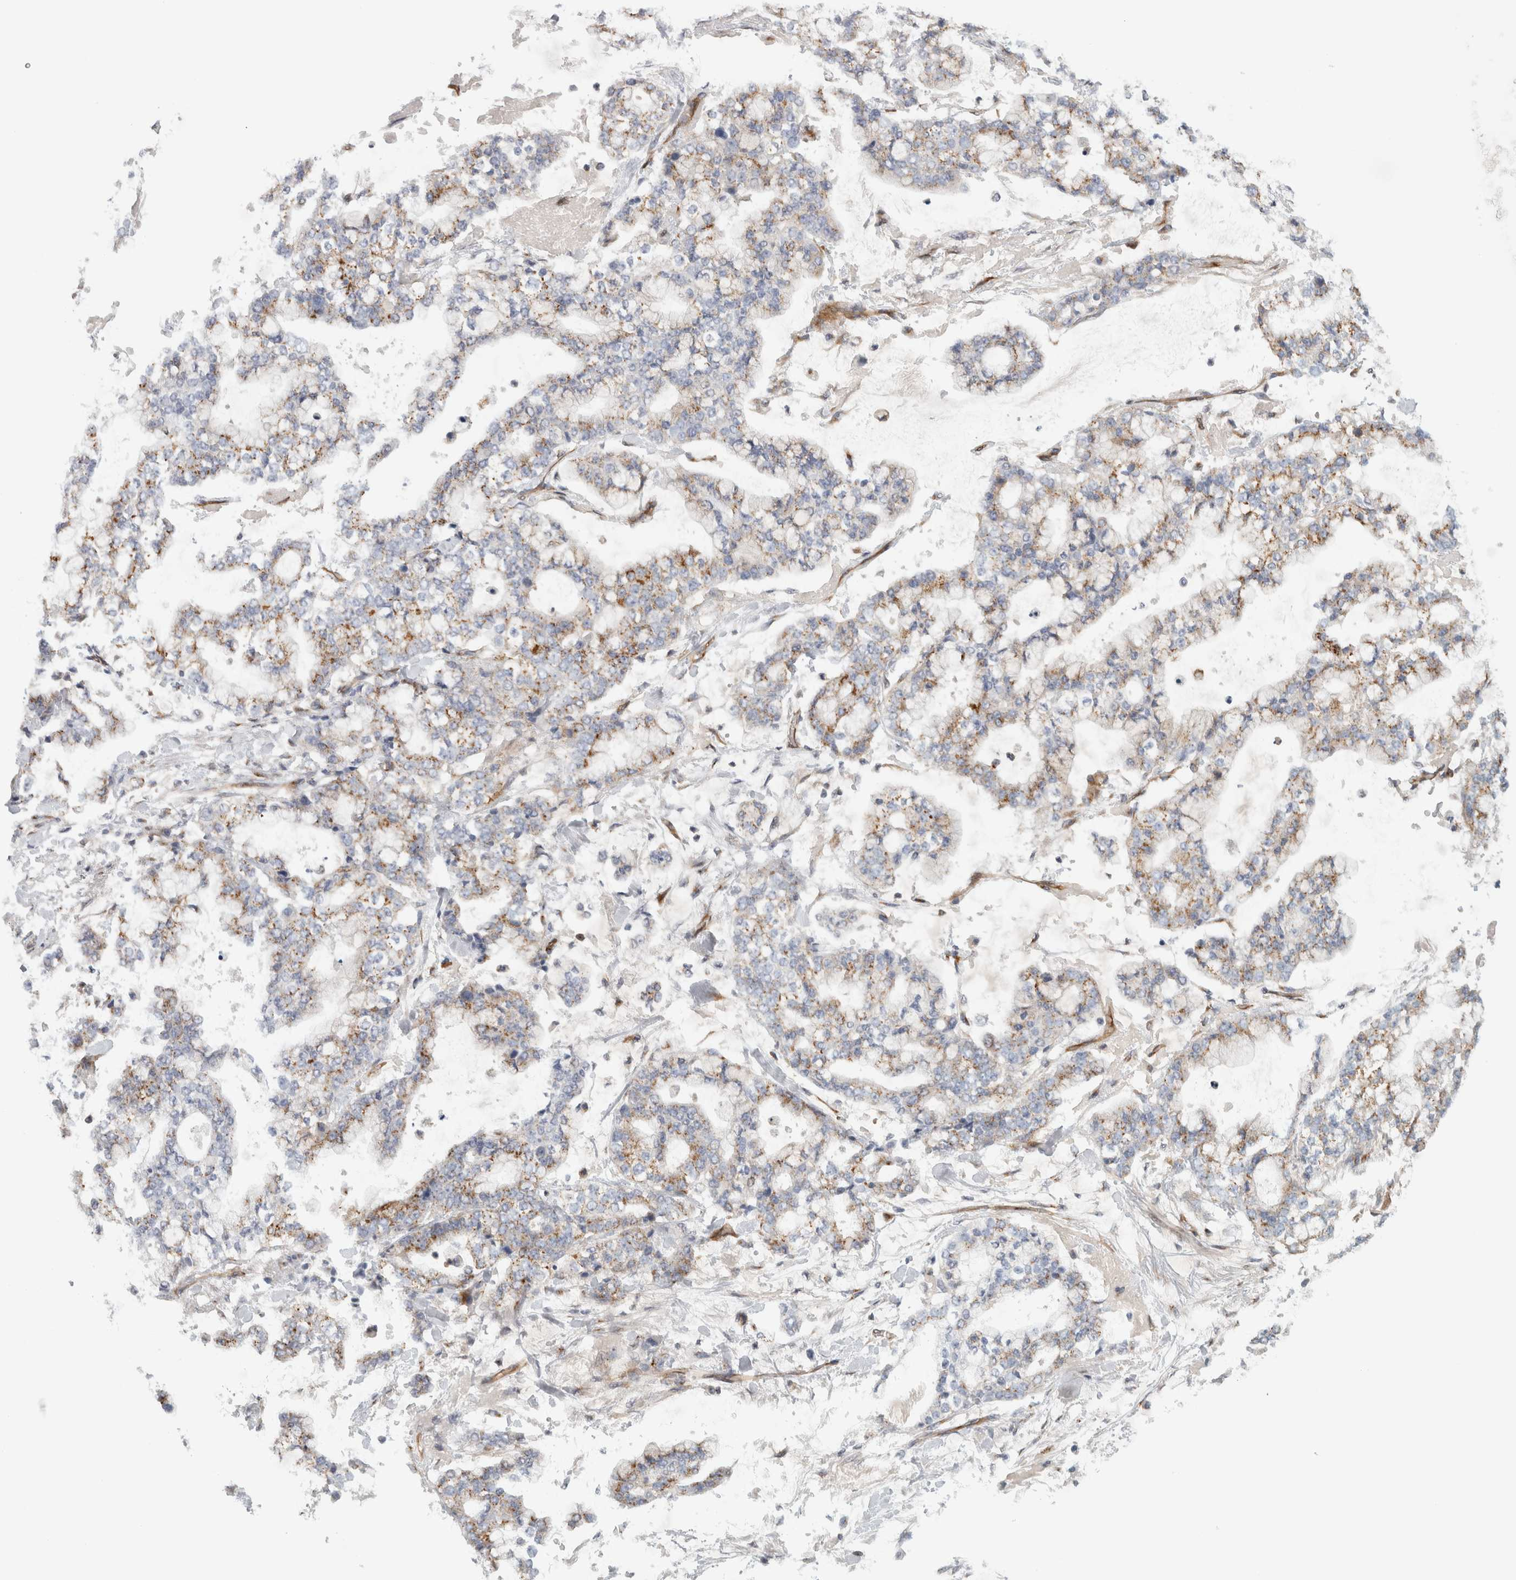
{"staining": {"intensity": "weak", "quantity": ">75%", "location": "cytoplasmic/membranous"}, "tissue": "stomach cancer", "cell_type": "Tumor cells", "image_type": "cancer", "snomed": [{"axis": "morphology", "description": "Normal tissue, NOS"}, {"axis": "morphology", "description": "Adenocarcinoma, NOS"}, {"axis": "topography", "description": "Stomach, upper"}, {"axis": "topography", "description": "Stomach"}], "caption": "Weak cytoplasmic/membranous expression is appreciated in approximately >75% of tumor cells in stomach cancer (adenocarcinoma).", "gene": "PEX6", "patient": {"sex": "male", "age": 76}}